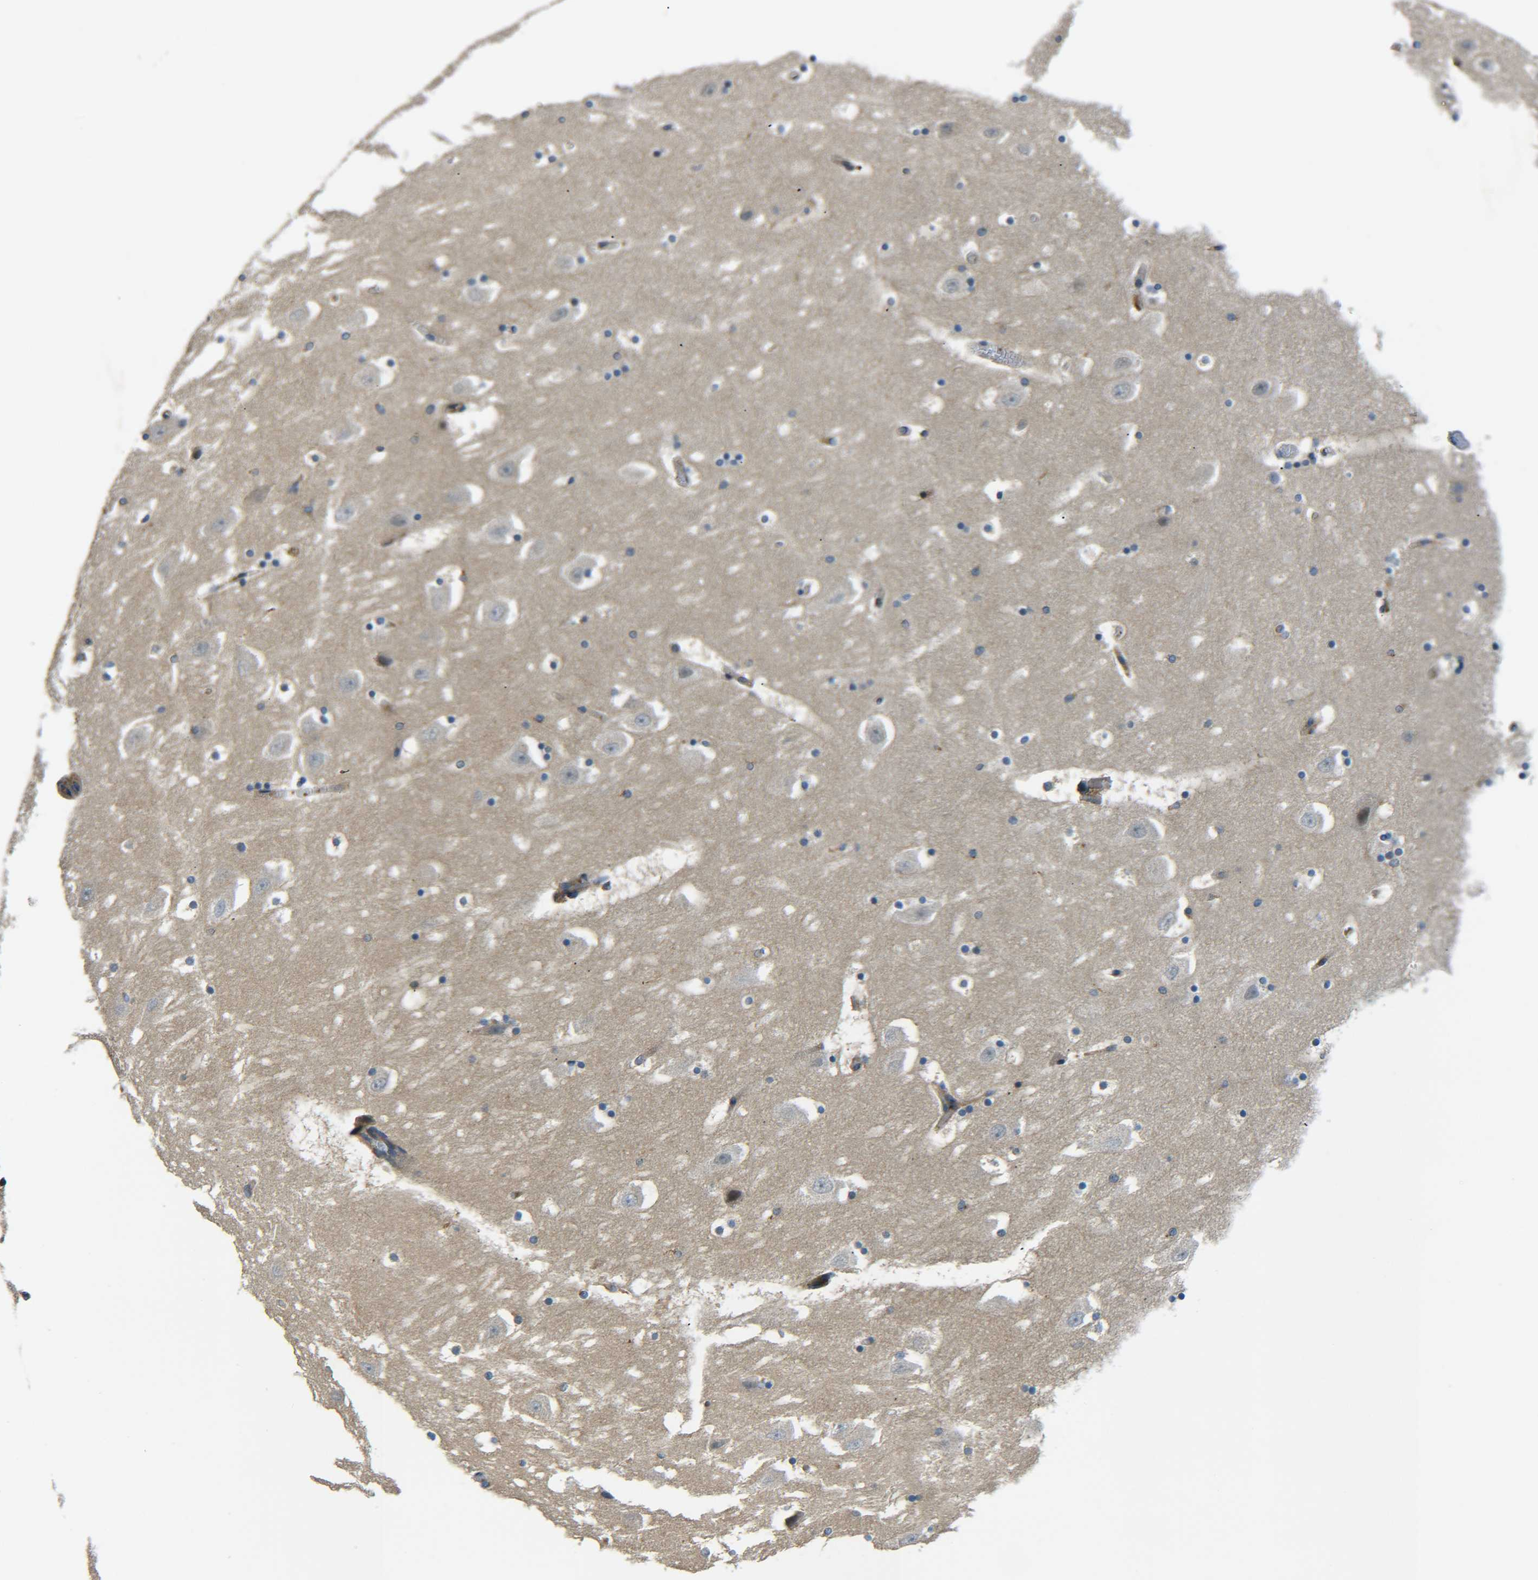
{"staining": {"intensity": "weak", "quantity": "<25%", "location": "cytoplasmic/membranous"}, "tissue": "hippocampus", "cell_type": "Glial cells", "image_type": "normal", "snomed": [{"axis": "morphology", "description": "Normal tissue, NOS"}, {"axis": "topography", "description": "Hippocampus"}], "caption": "DAB (3,3'-diaminobenzidine) immunohistochemical staining of unremarkable hippocampus shows no significant staining in glial cells. (DAB (3,3'-diaminobenzidine) immunohistochemistry with hematoxylin counter stain).", "gene": "RAB1B", "patient": {"sex": "male", "age": 45}}